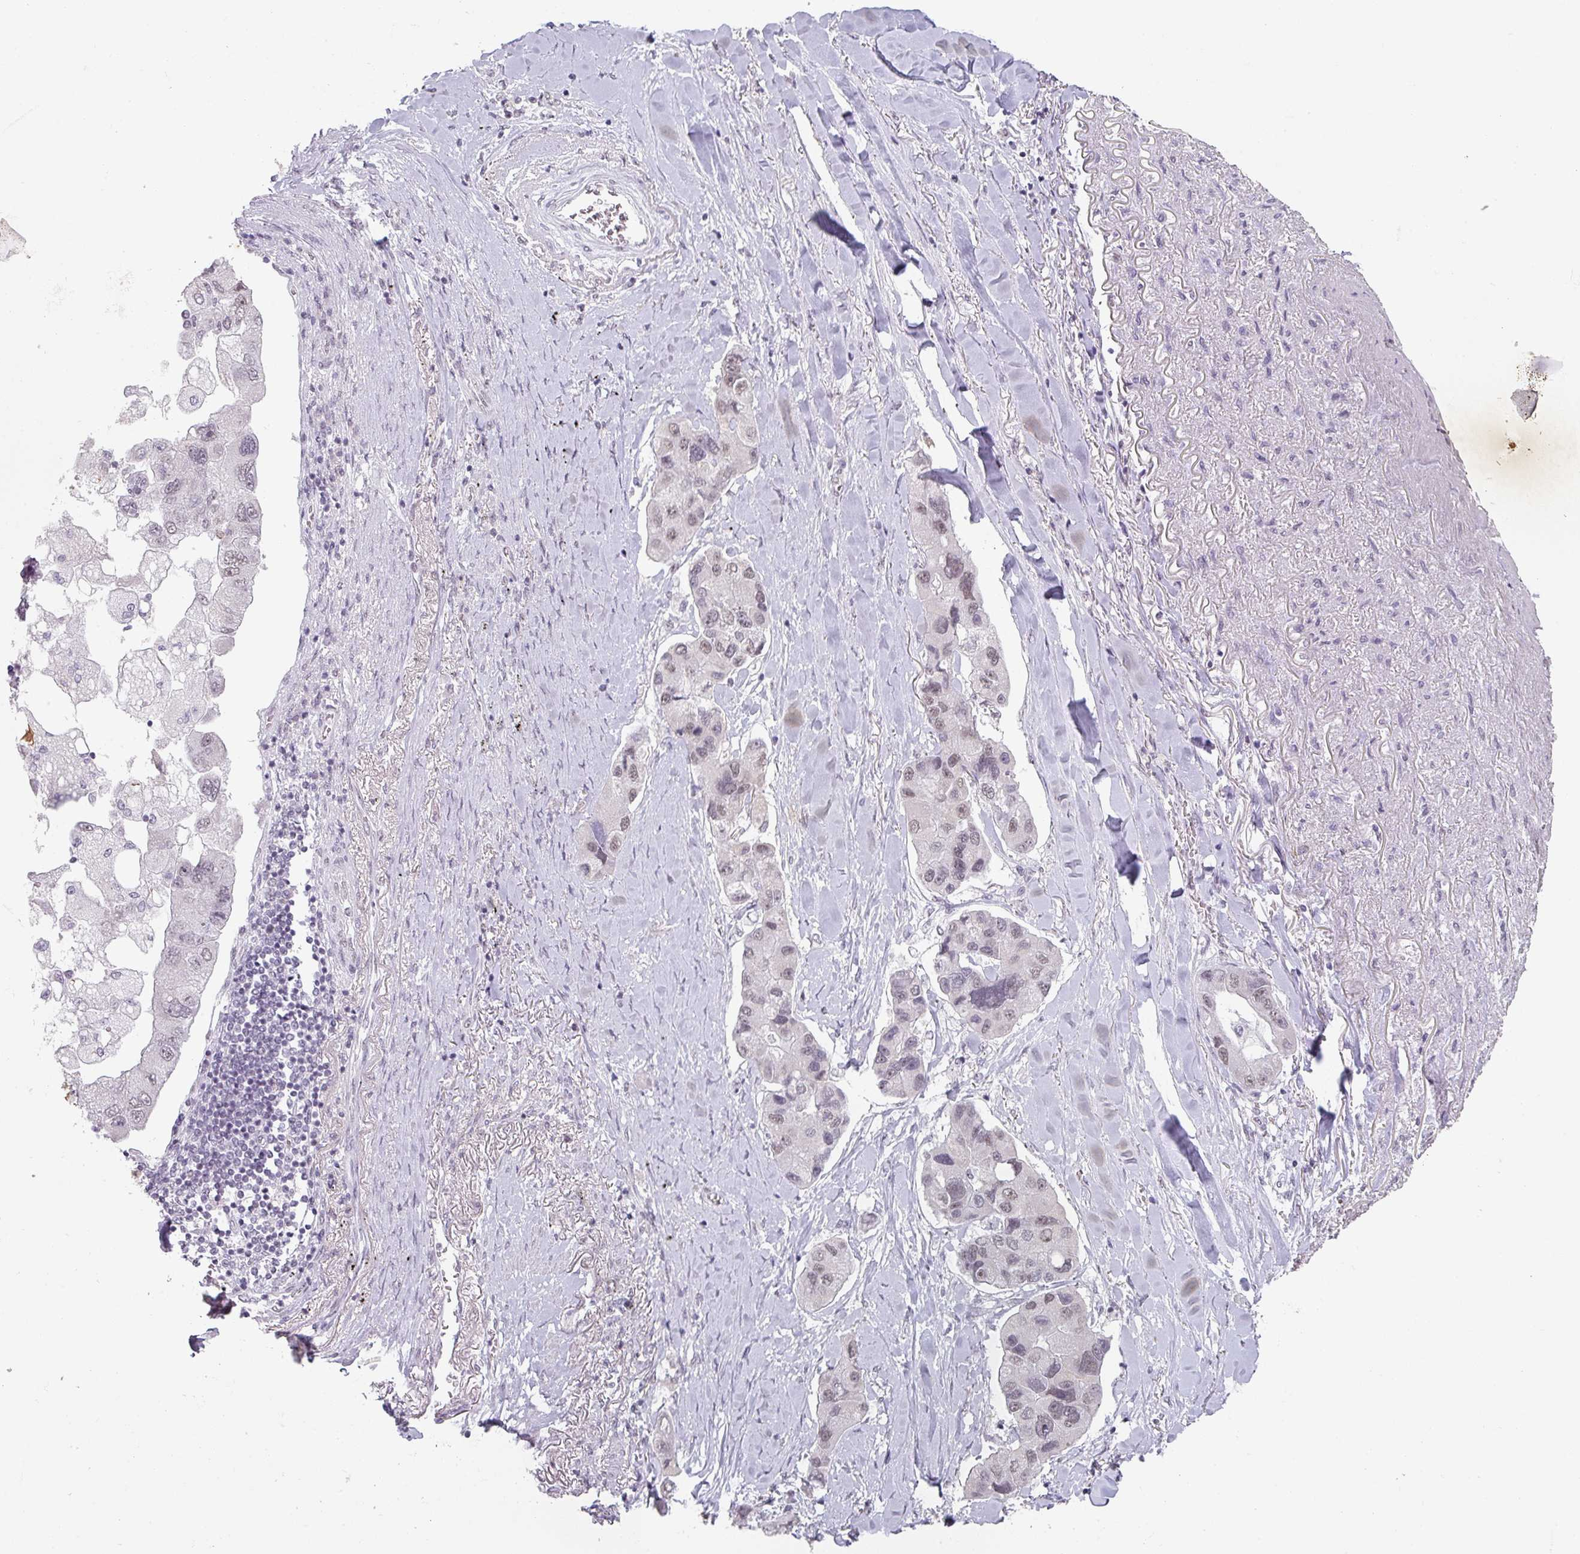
{"staining": {"intensity": "weak", "quantity": "25%-75%", "location": "nuclear"}, "tissue": "lung cancer", "cell_type": "Tumor cells", "image_type": "cancer", "snomed": [{"axis": "morphology", "description": "Adenocarcinoma, NOS"}, {"axis": "topography", "description": "Lung"}], "caption": "Adenocarcinoma (lung) was stained to show a protein in brown. There is low levels of weak nuclear expression in about 25%-75% of tumor cells. The protein of interest is stained brown, and the nuclei are stained in blue (DAB IHC with brightfield microscopy, high magnification).", "gene": "SPRR1A", "patient": {"sex": "female", "age": 54}}